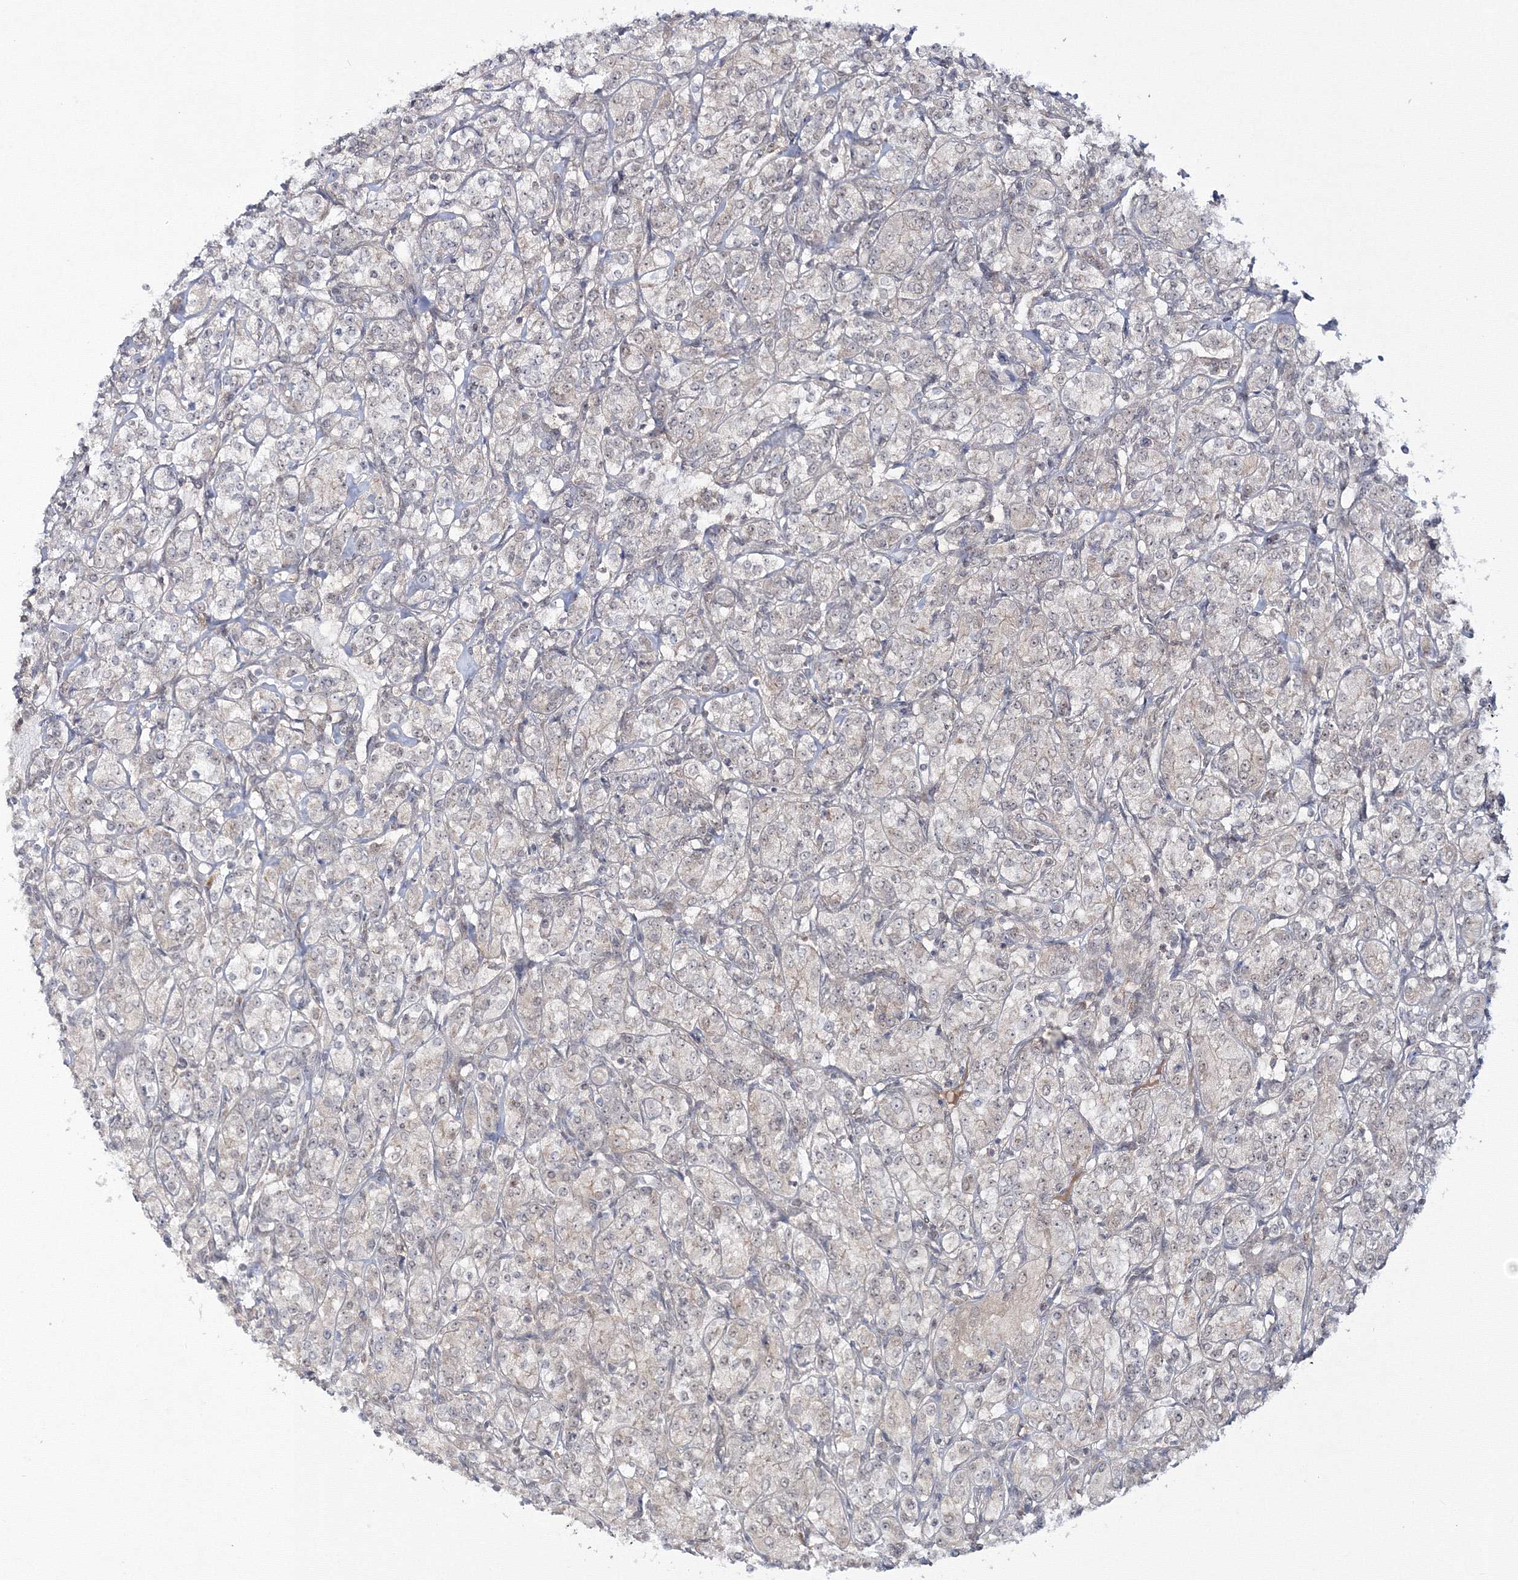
{"staining": {"intensity": "negative", "quantity": "none", "location": "none"}, "tissue": "renal cancer", "cell_type": "Tumor cells", "image_type": "cancer", "snomed": [{"axis": "morphology", "description": "Adenocarcinoma, NOS"}, {"axis": "topography", "description": "Kidney"}], "caption": "Immunohistochemistry (IHC) of renal cancer reveals no expression in tumor cells.", "gene": "ZFAND6", "patient": {"sex": "male", "age": 77}}